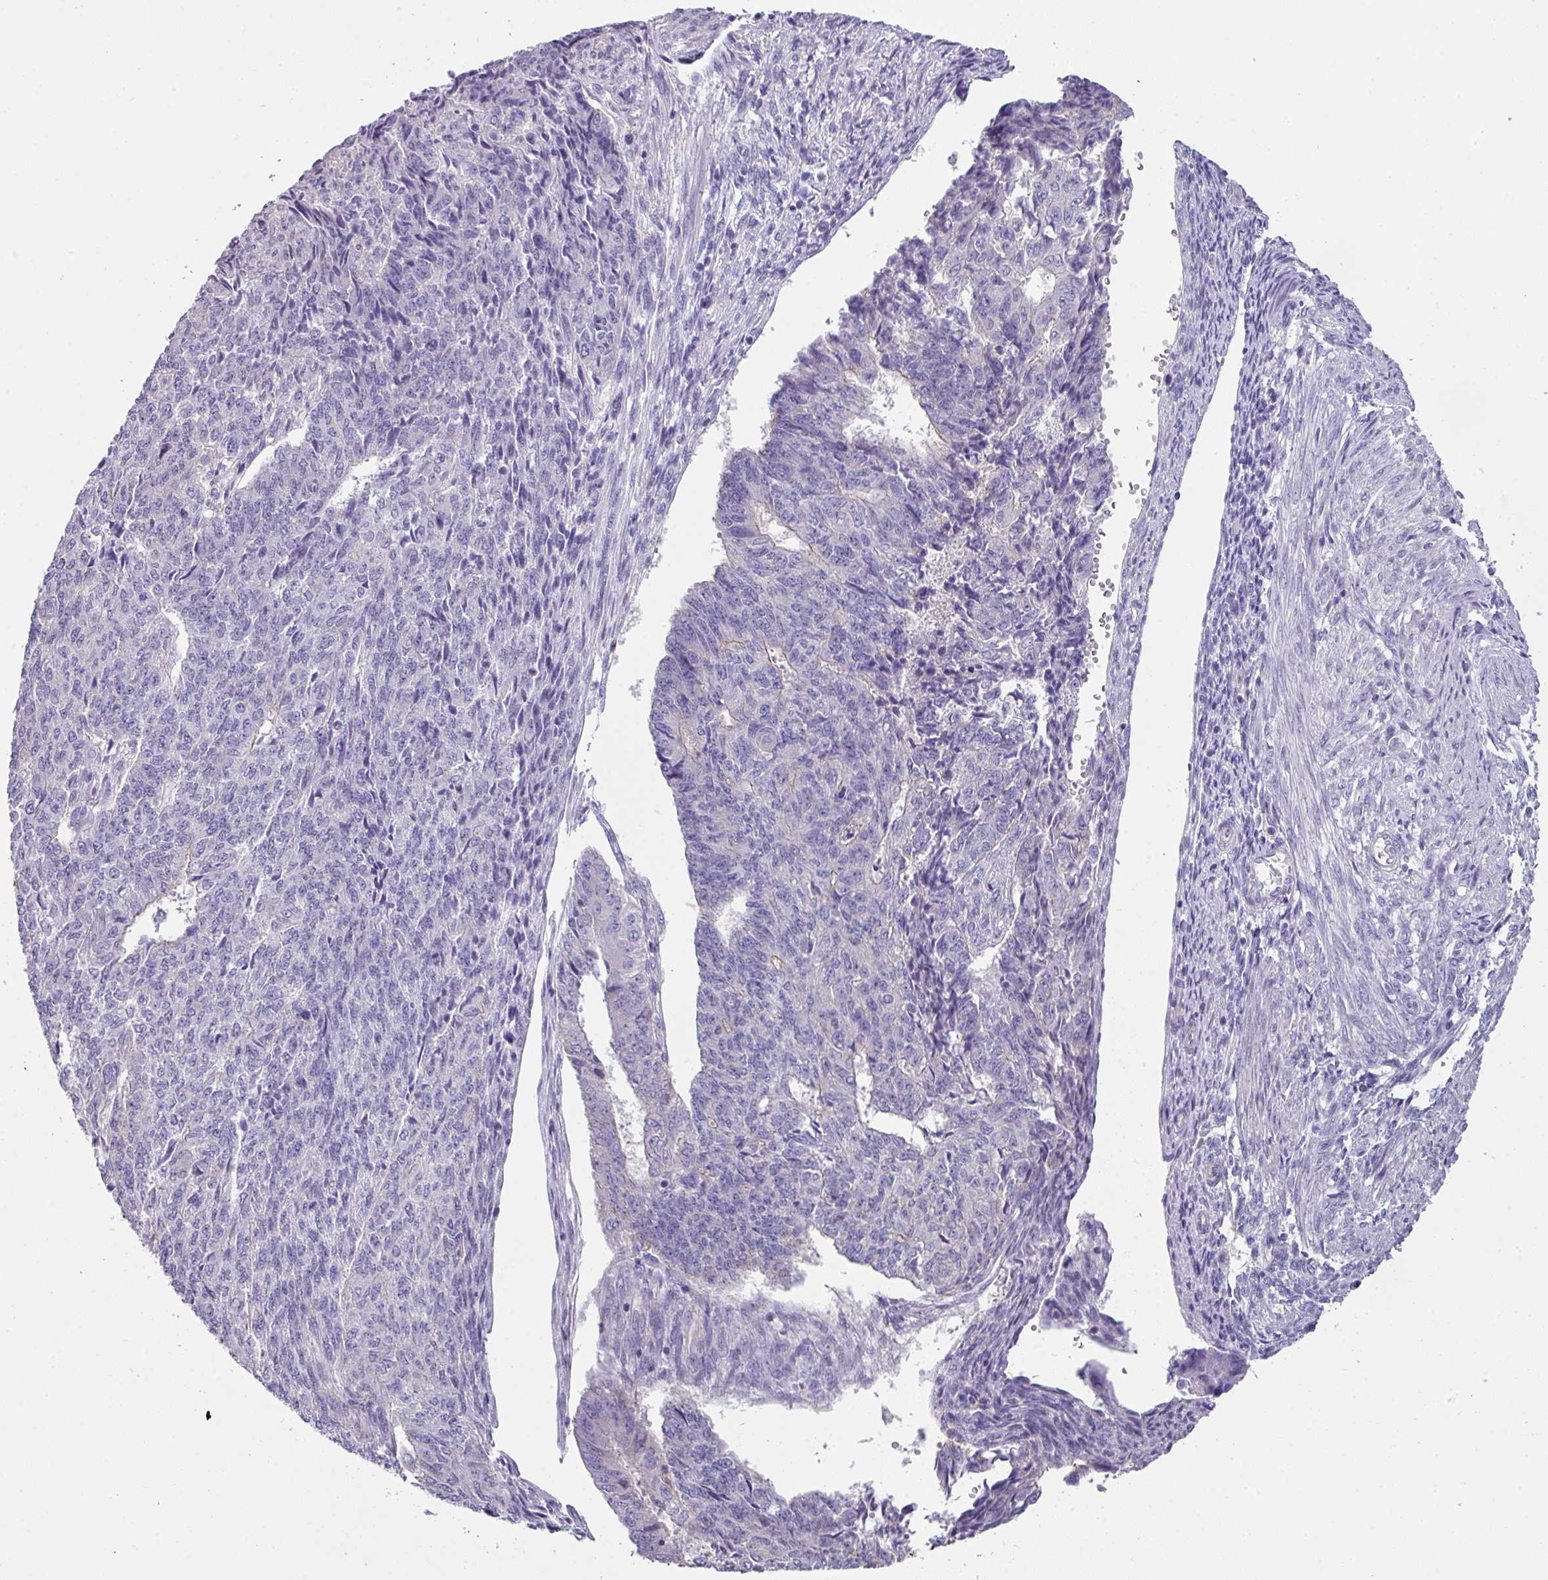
{"staining": {"intensity": "negative", "quantity": "none", "location": "none"}, "tissue": "endometrial cancer", "cell_type": "Tumor cells", "image_type": "cancer", "snomed": [{"axis": "morphology", "description": "Adenocarcinoma, NOS"}, {"axis": "topography", "description": "Endometrium"}], "caption": "DAB immunohistochemical staining of human endometrial cancer displays no significant staining in tumor cells.", "gene": "PALS2", "patient": {"sex": "female", "age": 32}}